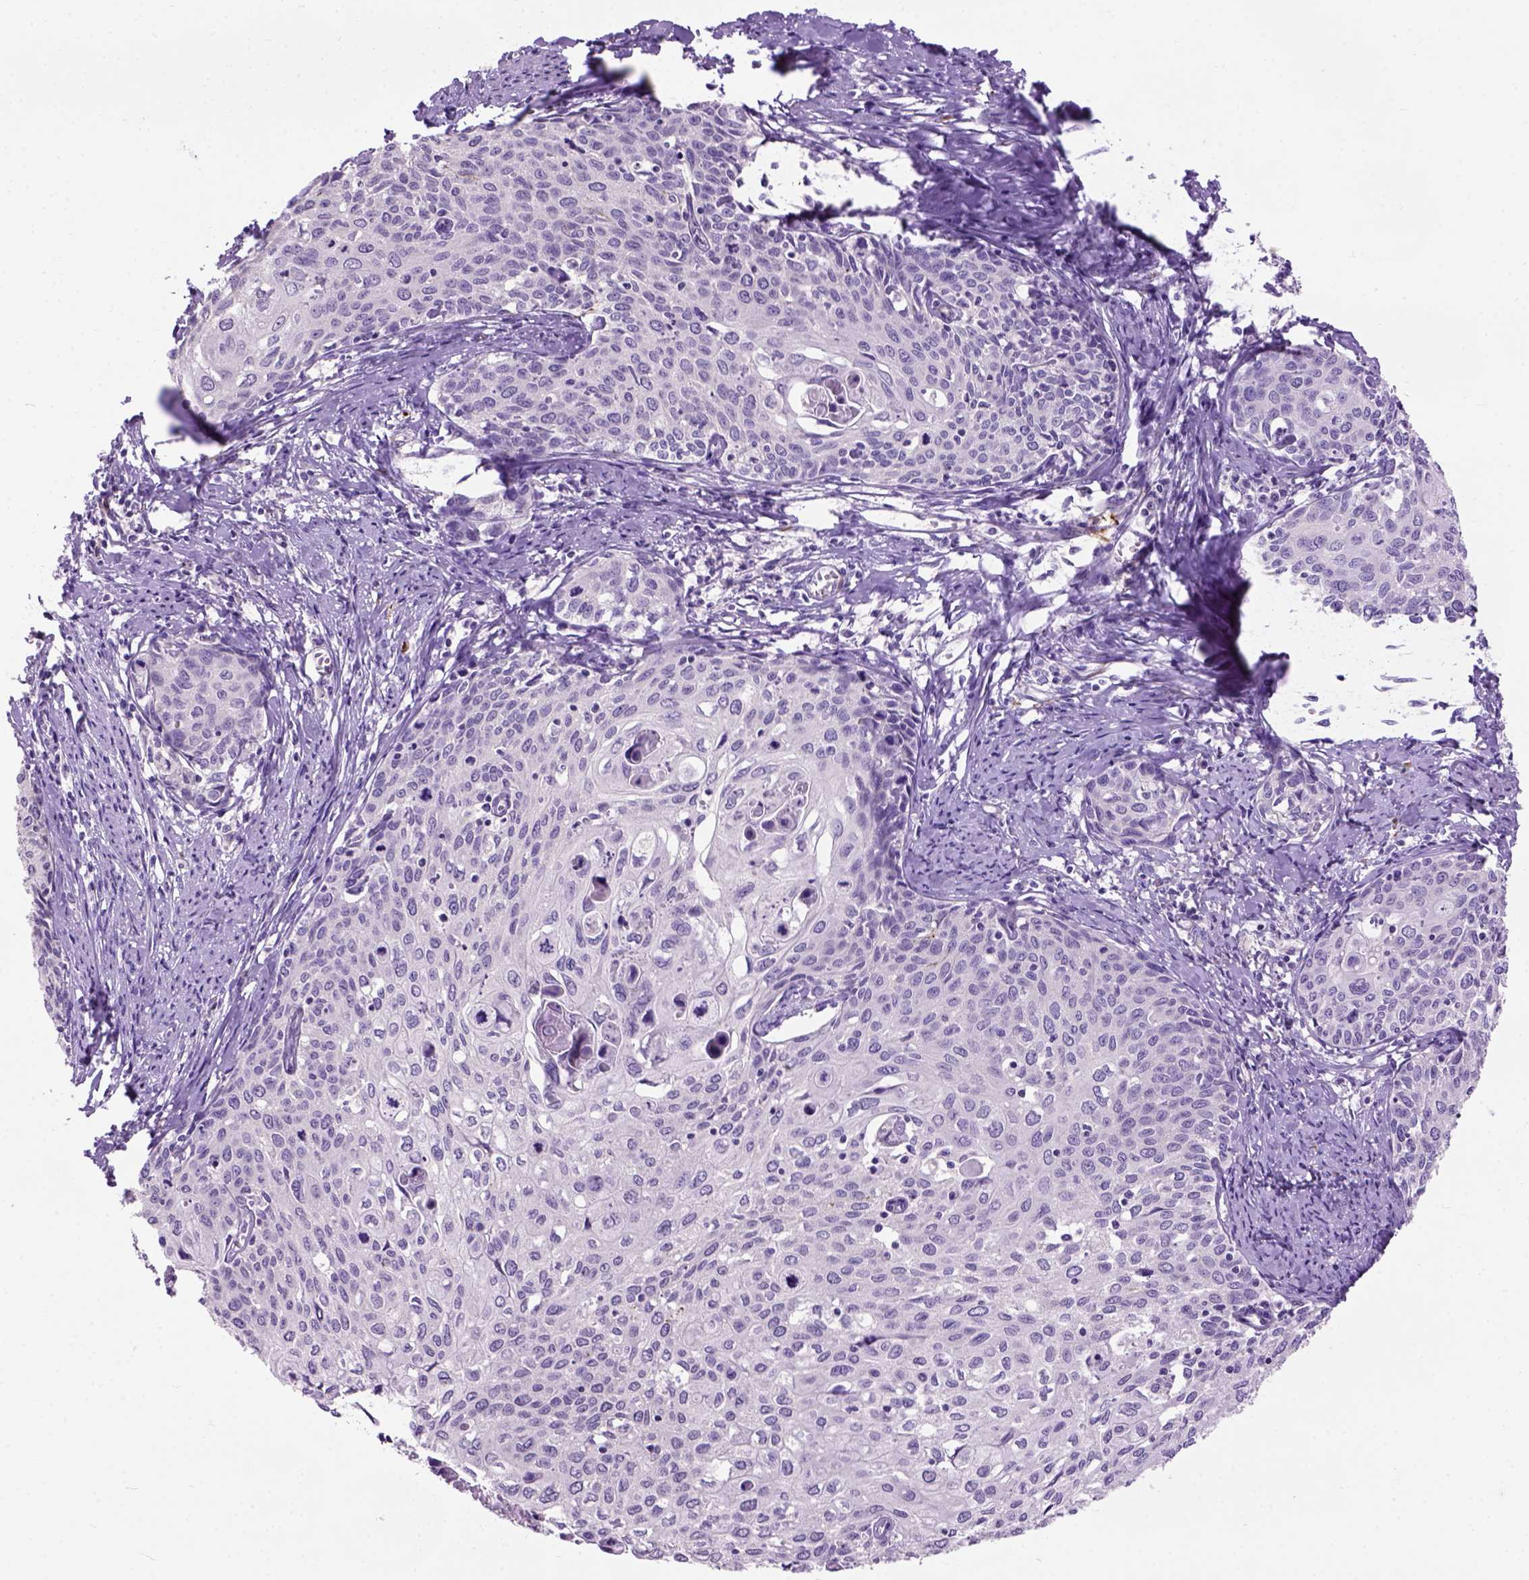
{"staining": {"intensity": "negative", "quantity": "none", "location": "none"}, "tissue": "cervical cancer", "cell_type": "Tumor cells", "image_type": "cancer", "snomed": [{"axis": "morphology", "description": "Squamous cell carcinoma, NOS"}, {"axis": "topography", "description": "Cervix"}], "caption": "A micrograph of cervical cancer stained for a protein displays no brown staining in tumor cells.", "gene": "MAPT", "patient": {"sex": "female", "age": 62}}